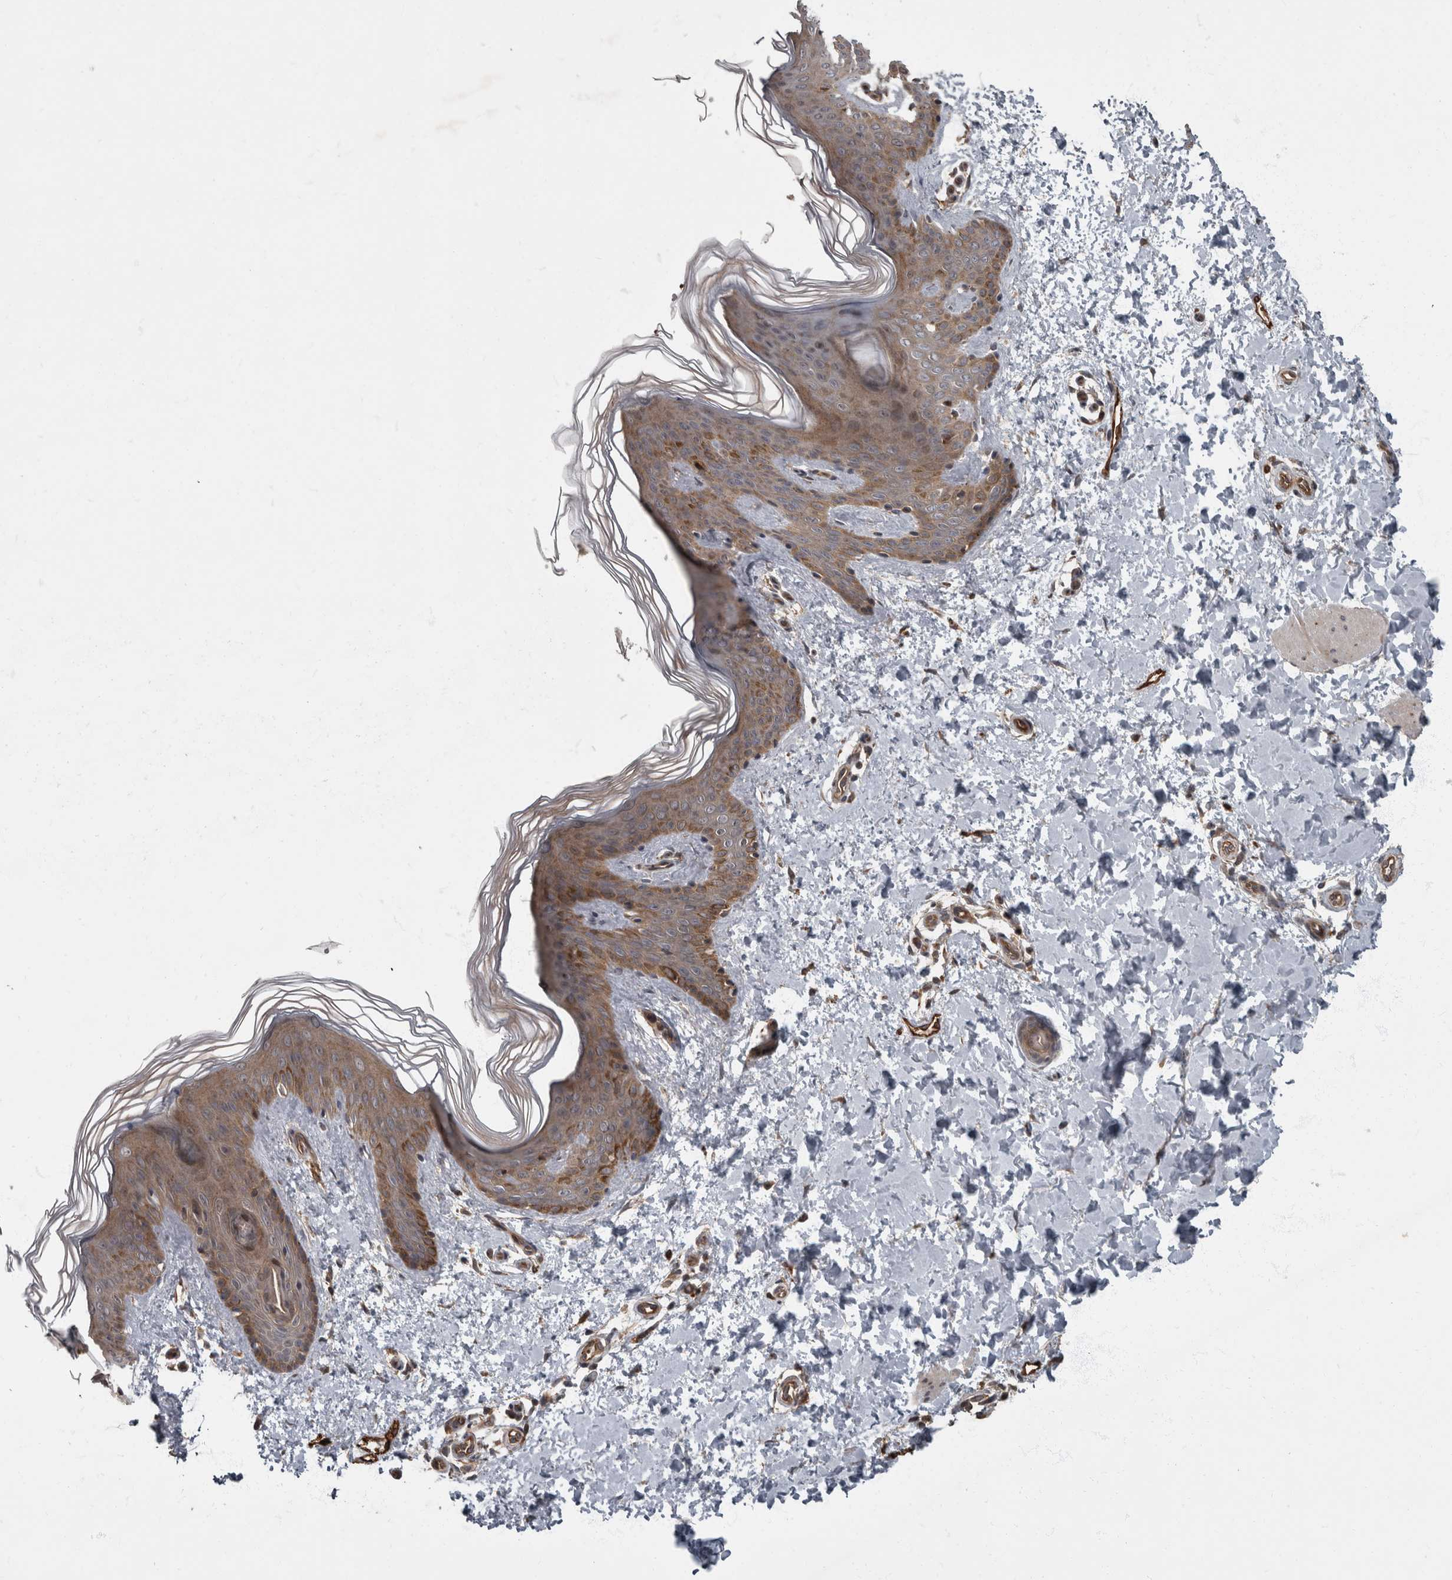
{"staining": {"intensity": "strong", "quantity": ">75%", "location": "cytoplasmic/membranous"}, "tissue": "skin", "cell_type": "Fibroblasts", "image_type": "normal", "snomed": [{"axis": "morphology", "description": "Normal tissue, NOS"}, {"axis": "morphology", "description": "Neoplasm, benign, NOS"}, {"axis": "topography", "description": "Skin"}, {"axis": "topography", "description": "Soft tissue"}], "caption": "Brown immunohistochemical staining in normal skin demonstrates strong cytoplasmic/membranous staining in about >75% of fibroblasts.", "gene": "VEGFD", "patient": {"sex": "male", "age": 26}}